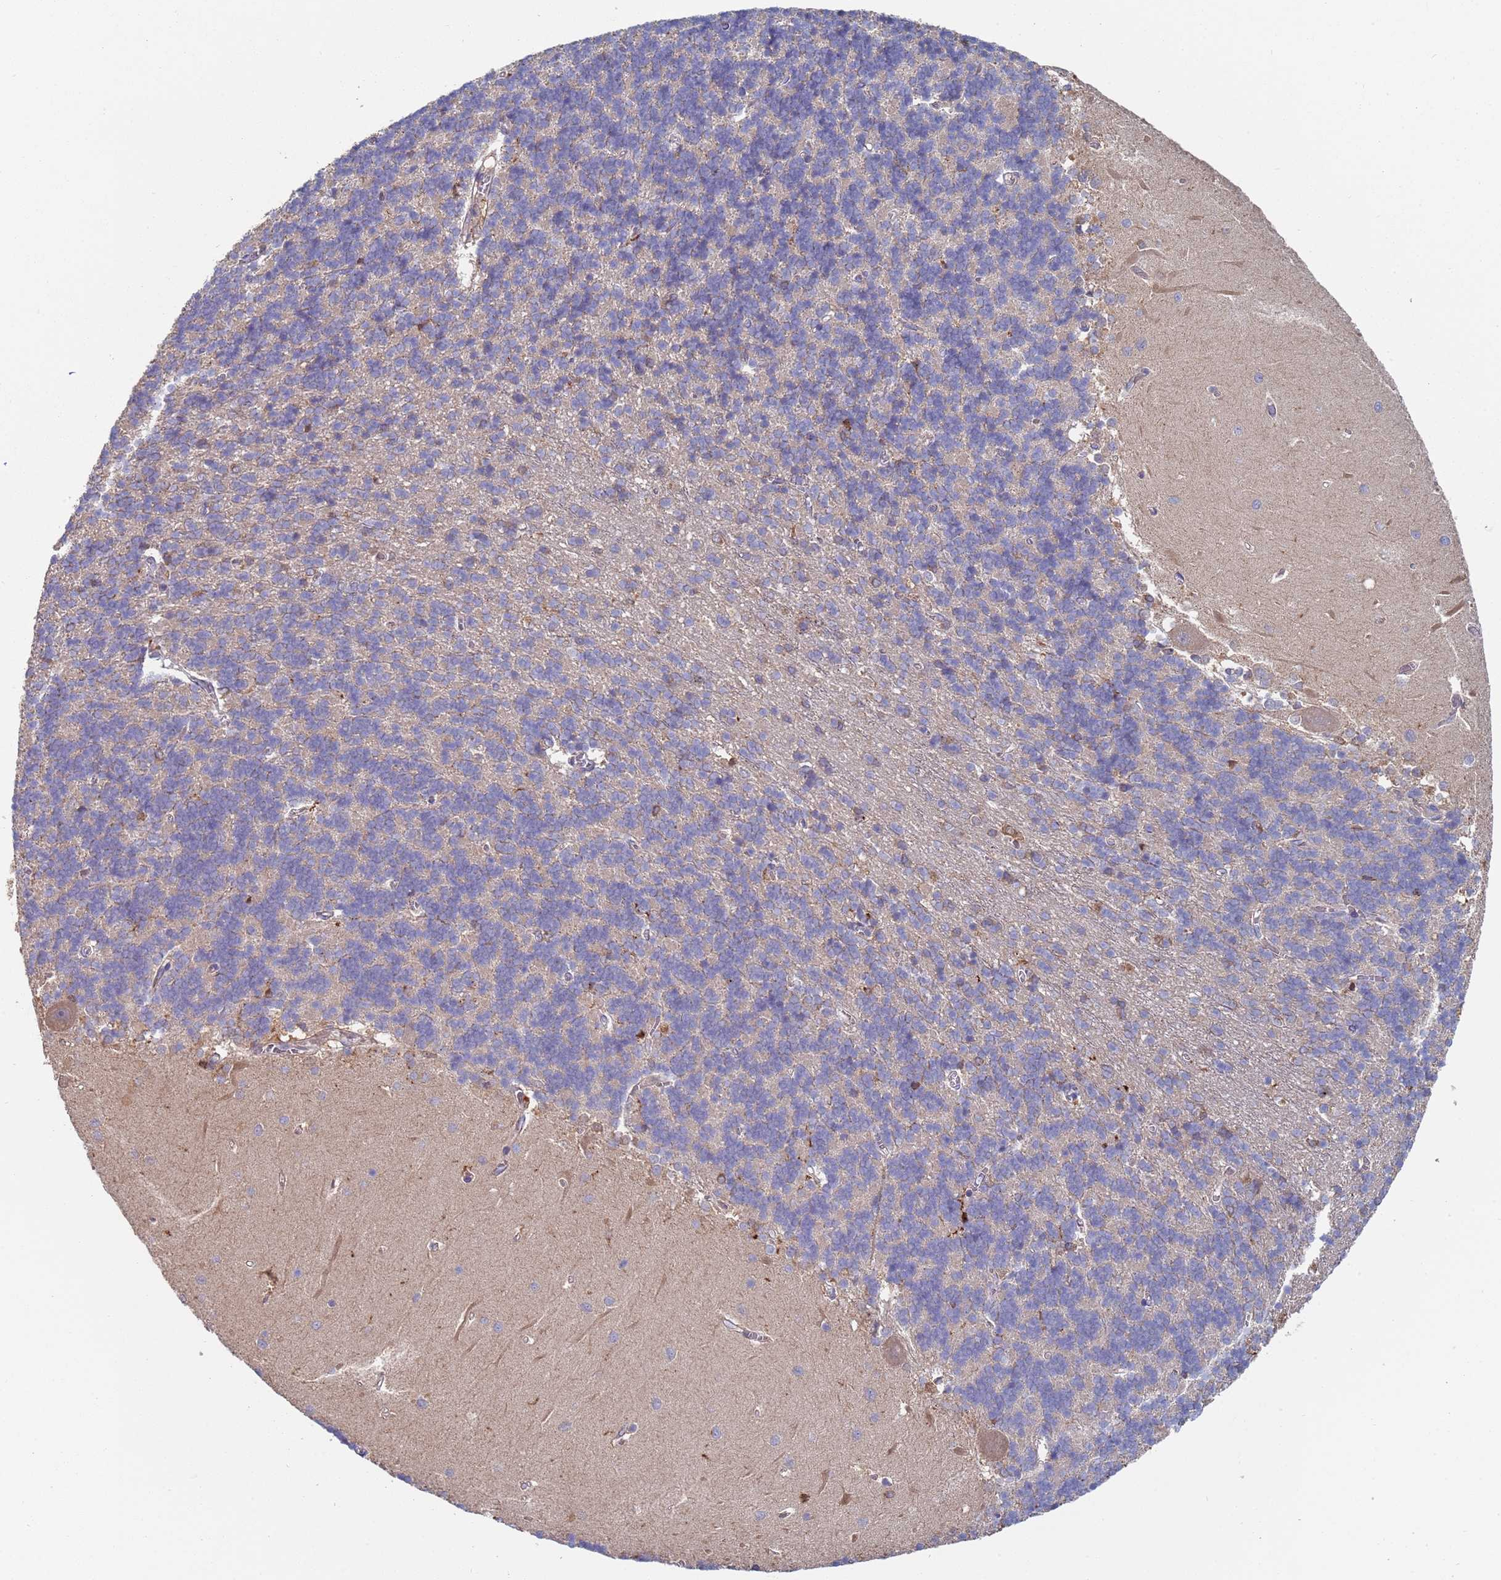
{"staining": {"intensity": "weak", "quantity": "<25%", "location": "cytoplasmic/membranous"}, "tissue": "cerebellum", "cell_type": "Cells in granular layer", "image_type": "normal", "snomed": [{"axis": "morphology", "description": "Normal tissue, NOS"}, {"axis": "topography", "description": "Cerebellum"}], "caption": "Immunohistochemistry (IHC) of benign cerebellum exhibits no staining in cells in granular layer.", "gene": "MALRD1", "patient": {"sex": "male", "age": 37}}